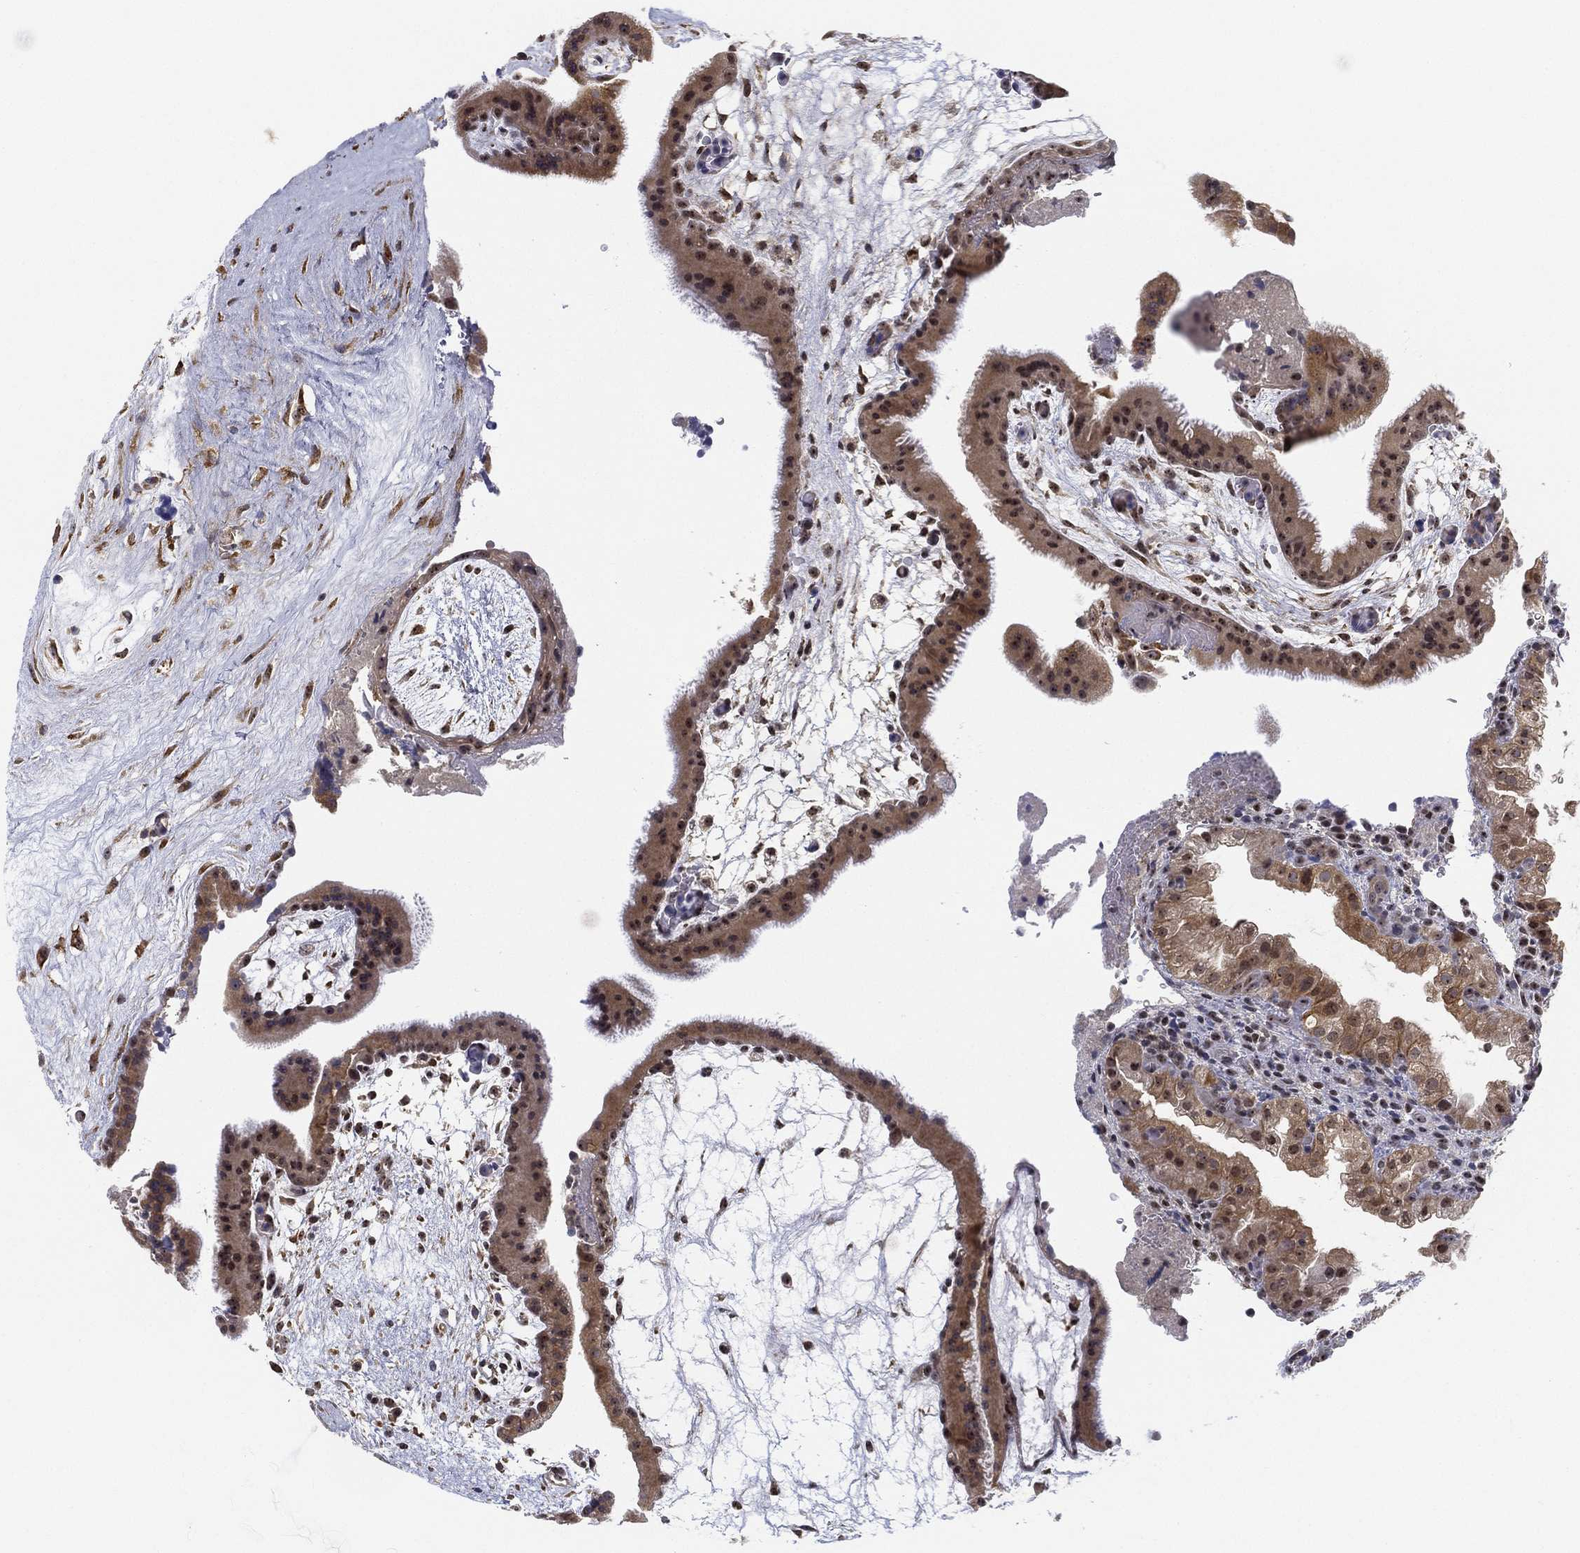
{"staining": {"intensity": "moderate", "quantity": "25%-75%", "location": "cytoplasmic/membranous"}, "tissue": "placenta", "cell_type": "Decidual cells", "image_type": "normal", "snomed": [{"axis": "morphology", "description": "Normal tissue, NOS"}, {"axis": "topography", "description": "Placenta"}], "caption": "This photomicrograph demonstrates IHC staining of normal human placenta, with medium moderate cytoplasmic/membranous staining in about 25%-75% of decidual cells.", "gene": "PPP1R16B", "patient": {"sex": "female", "age": 19}}